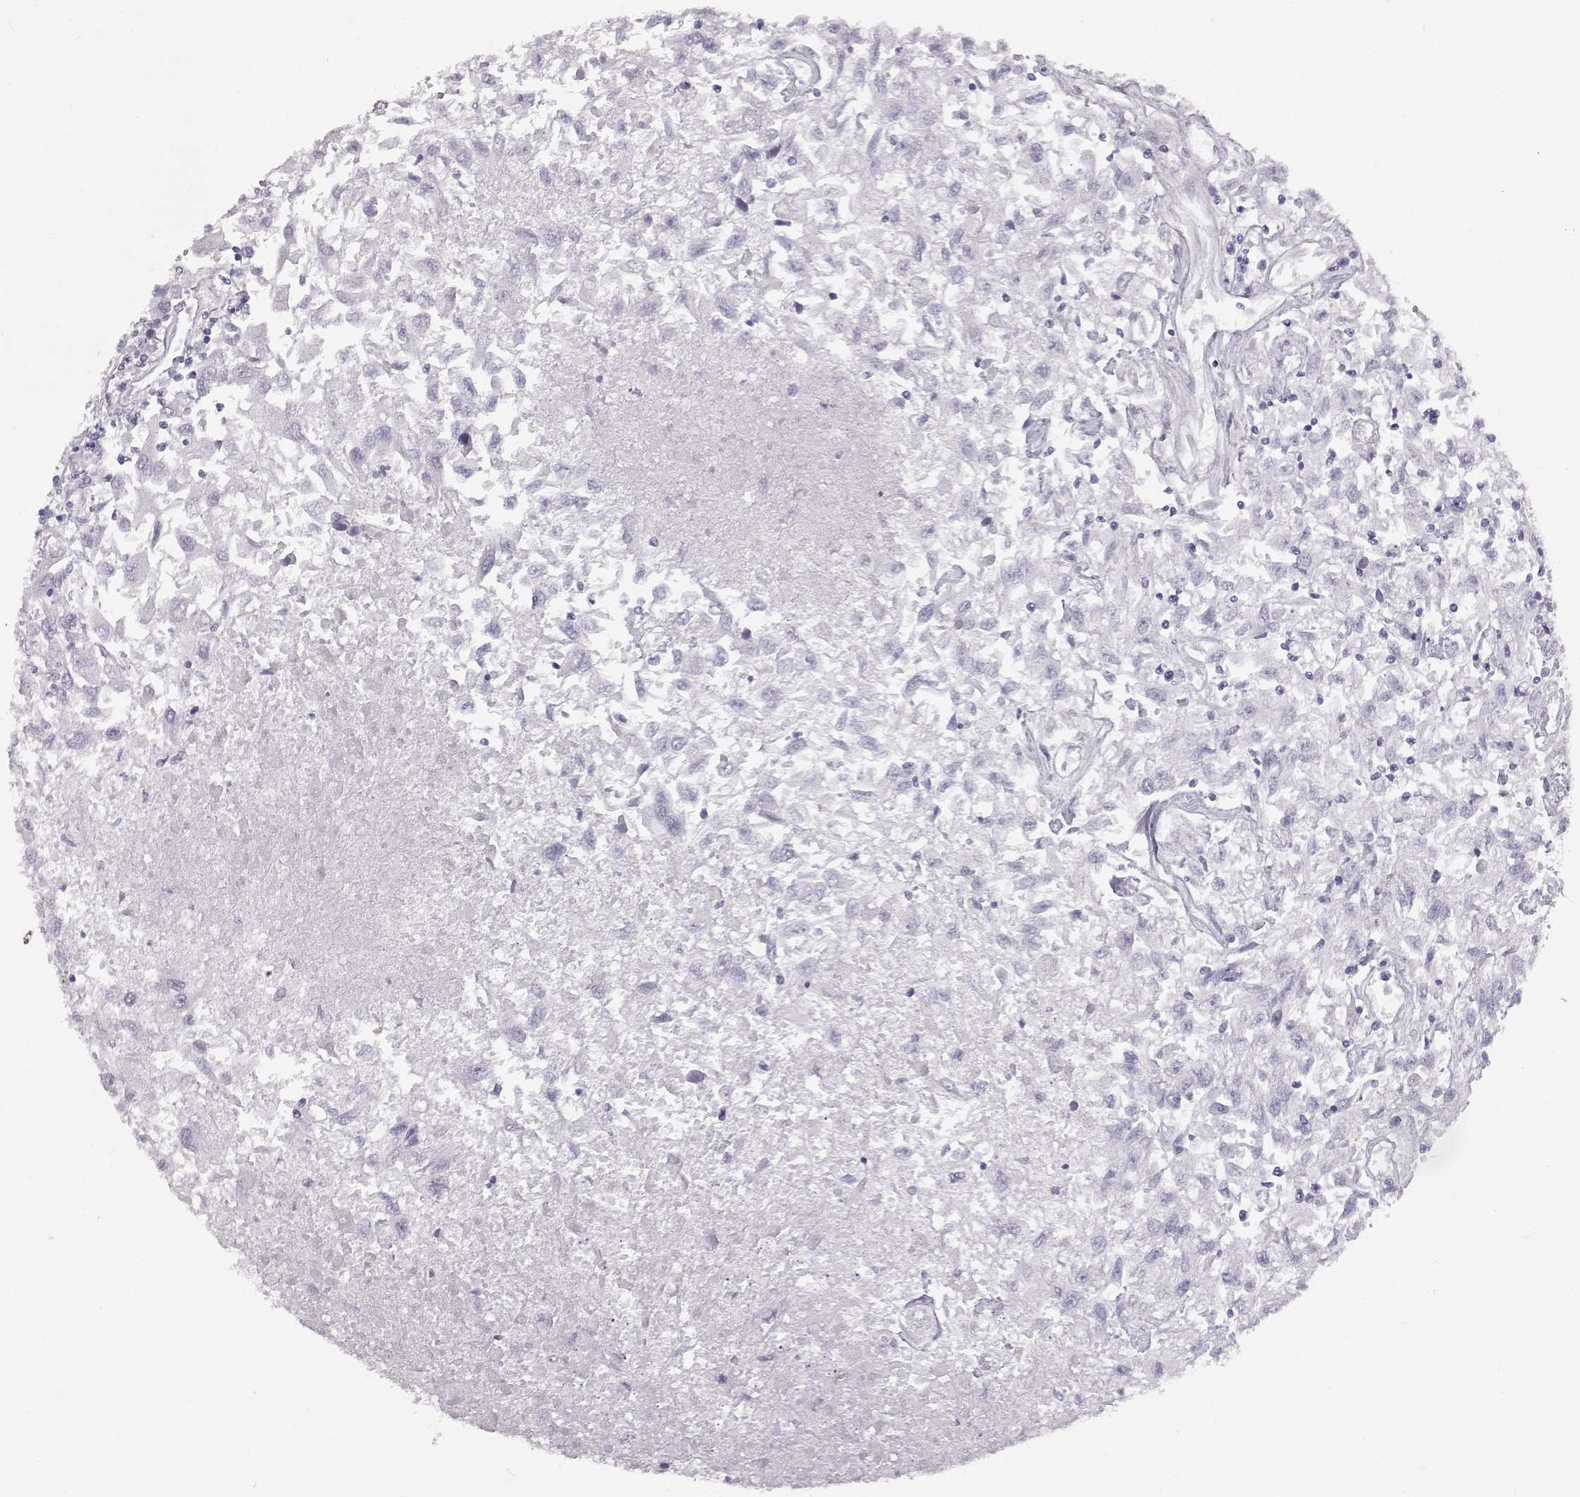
{"staining": {"intensity": "negative", "quantity": "none", "location": "none"}, "tissue": "renal cancer", "cell_type": "Tumor cells", "image_type": "cancer", "snomed": [{"axis": "morphology", "description": "Adenocarcinoma, NOS"}, {"axis": "topography", "description": "Kidney"}], "caption": "This is an IHC photomicrograph of renal adenocarcinoma. There is no positivity in tumor cells.", "gene": "KRT33A", "patient": {"sex": "female", "age": 76}}